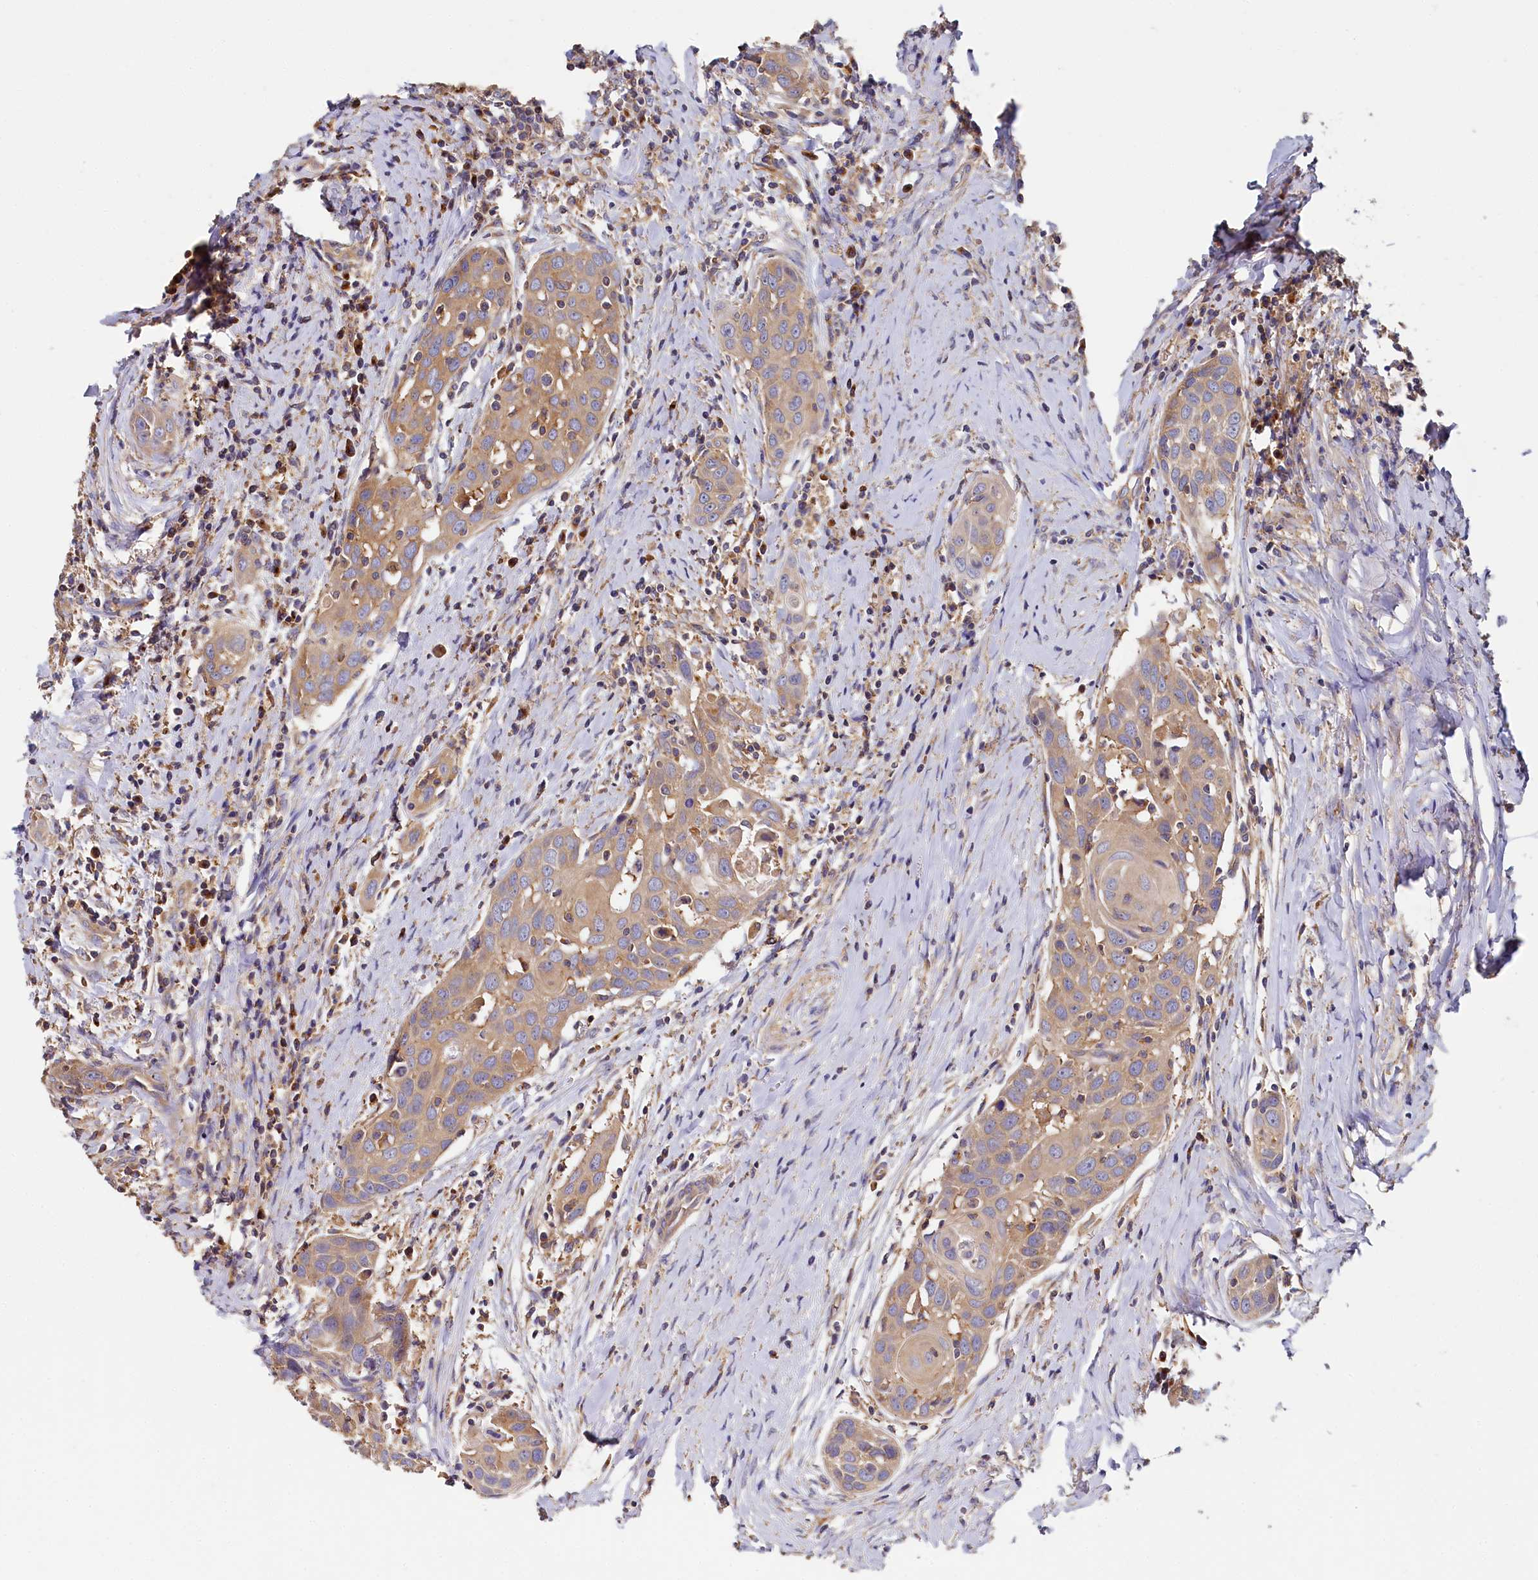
{"staining": {"intensity": "weak", "quantity": "<25%", "location": "cytoplasmic/membranous"}, "tissue": "head and neck cancer", "cell_type": "Tumor cells", "image_type": "cancer", "snomed": [{"axis": "morphology", "description": "Squamous cell carcinoma, NOS"}, {"axis": "topography", "description": "Oral tissue"}, {"axis": "topography", "description": "Head-Neck"}], "caption": "This is an immunohistochemistry micrograph of head and neck cancer (squamous cell carcinoma). There is no positivity in tumor cells.", "gene": "PPIP5K1", "patient": {"sex": "female", "age": 50}}